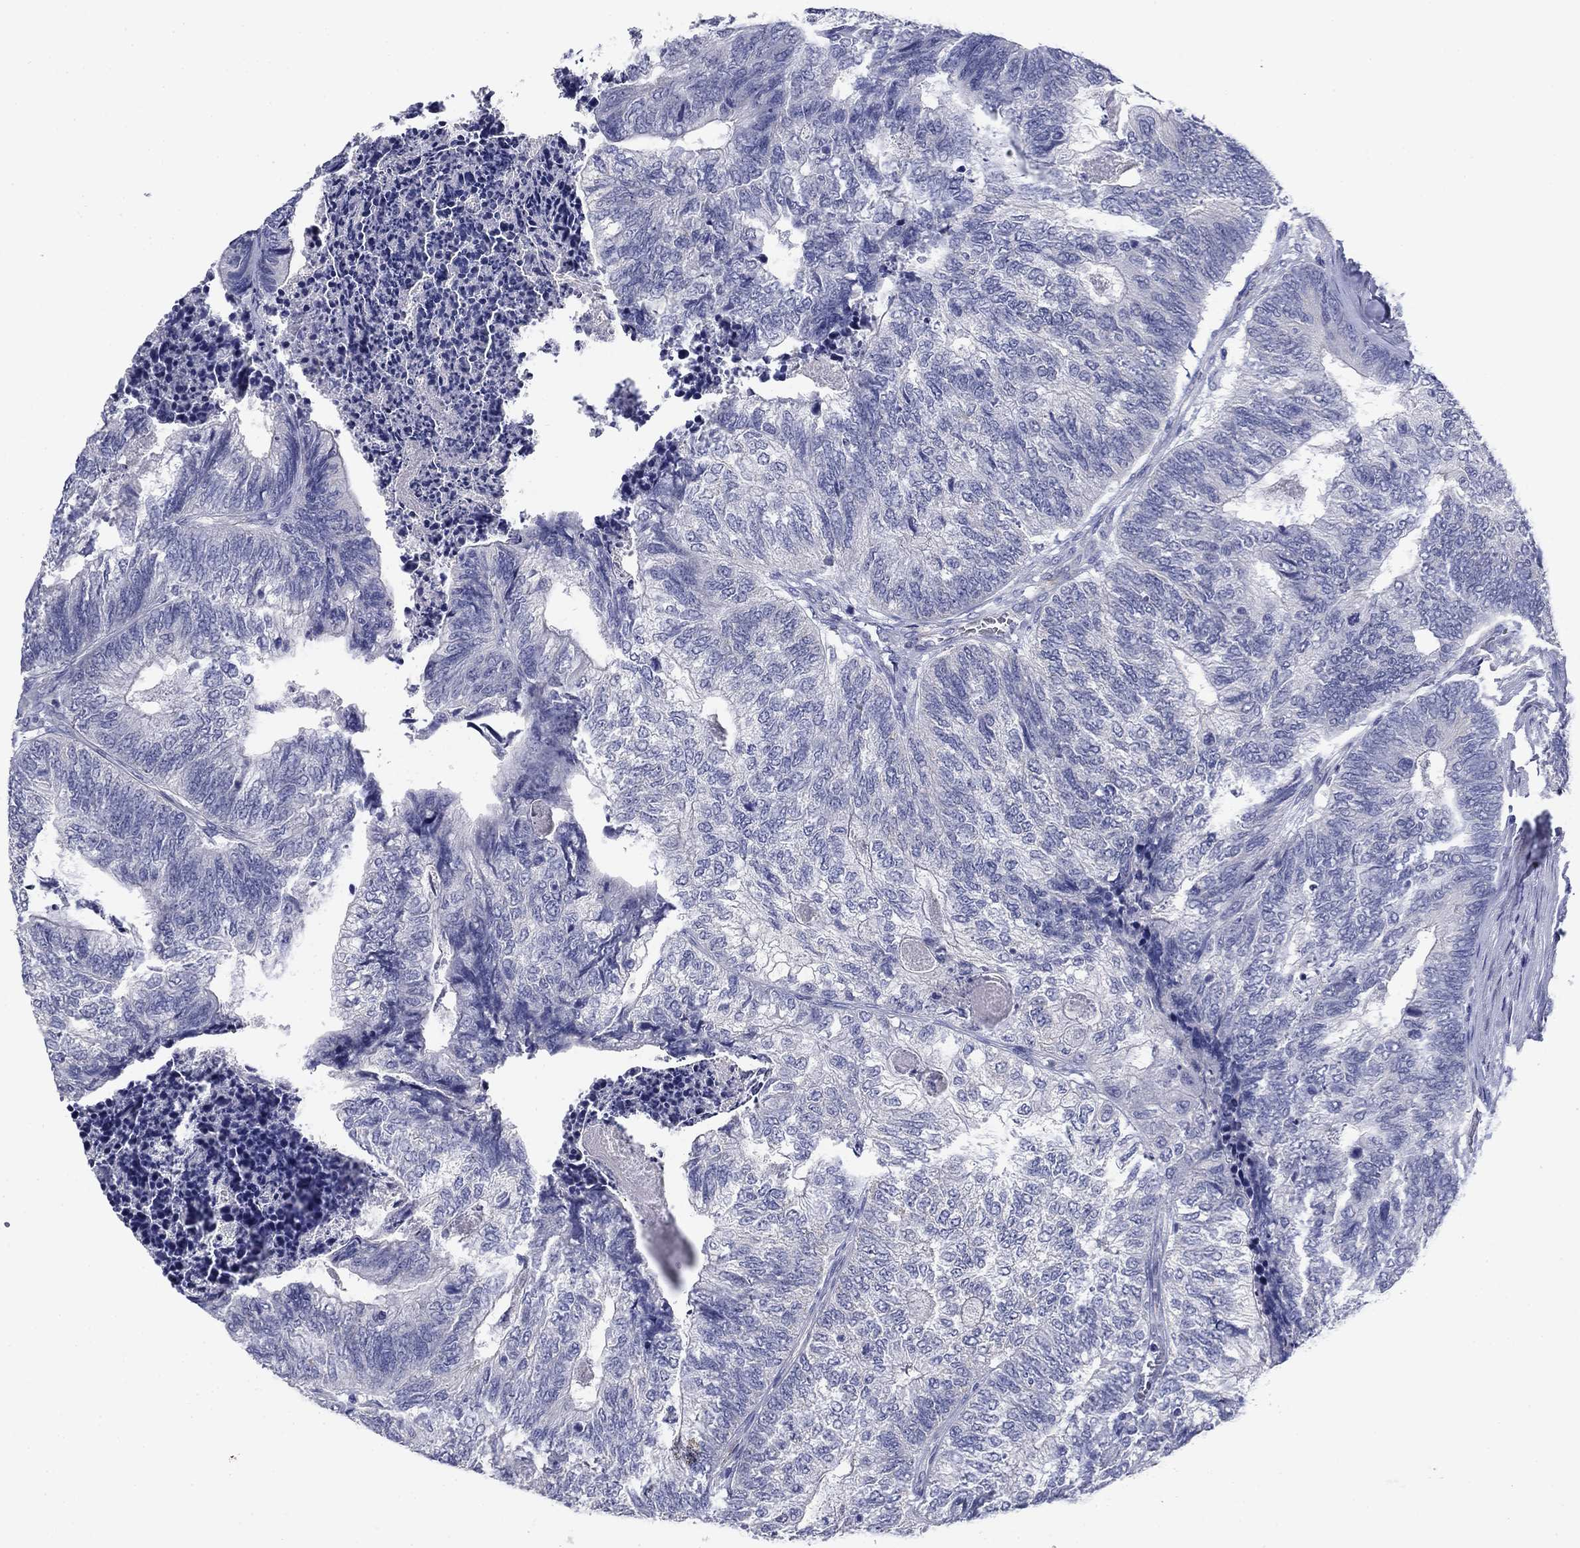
{"staining": {"intensity": "negative", "quantity": "none", "location": "none"}, "tissue": "colorectal cancer", "cell_type": "Tumor cells", "image_type": "cancer", "snomed": [{"axis": "morphology", "description": "Adenocarcinoma, NOS"}, {"axis": "topography", "description": "Colon"}], "caption": "Immunohistochemistry (IHC) of colorectal adenocarcinoma shows no expression in tumor cells.", "gene": "PRKCG", "patient": {"sex": "female", "age": 67}}